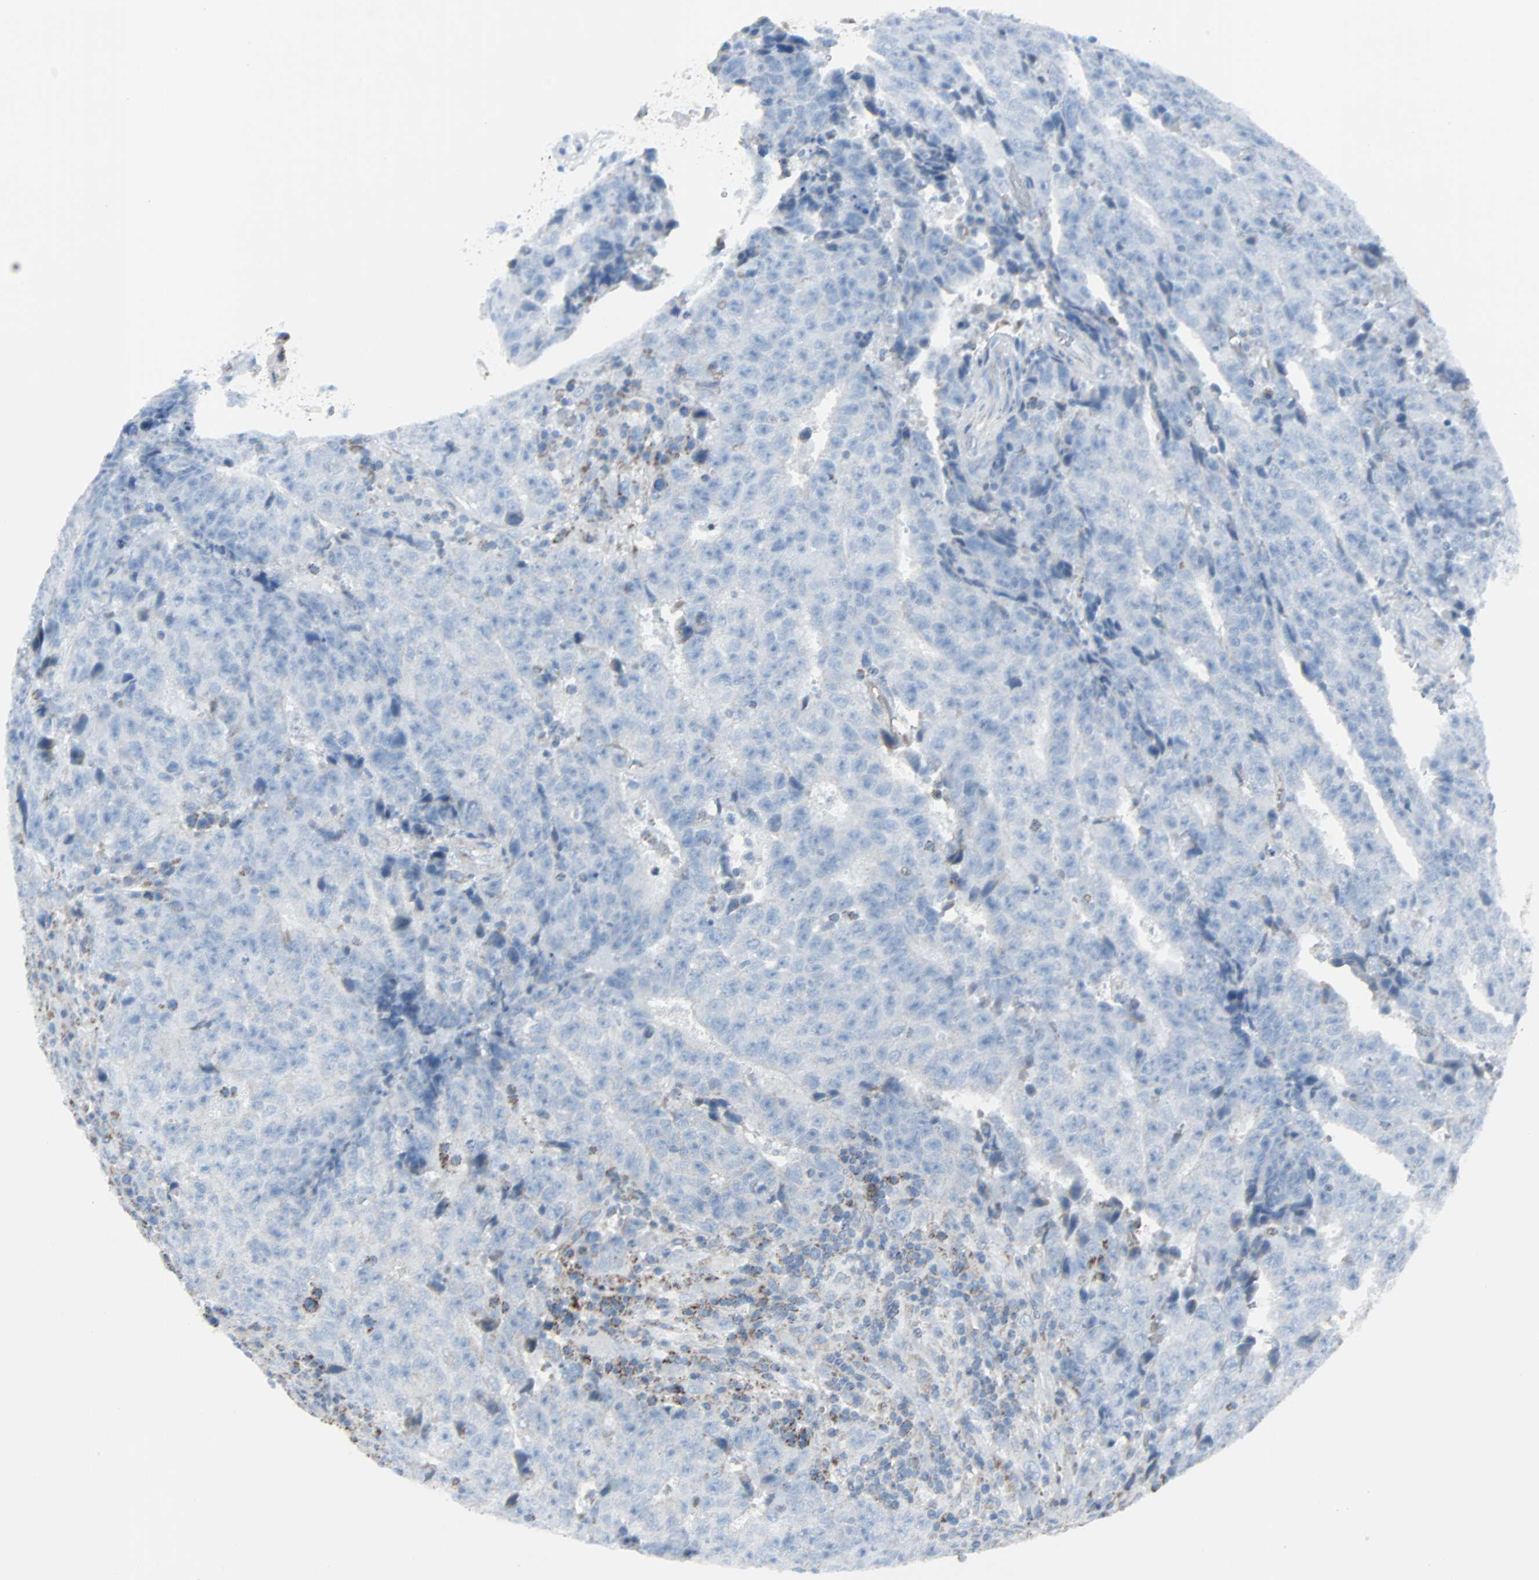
{"staining": {"intensity": "negative", "quantity": "none", "location": "none"}, "tissue": "testis cancer", "cell_type": "Tumor cells", "image_type": "cancer", "snomed": [{"axis": "morphology", "description": "Necrosis, NOS"}, {"axis": "morphology", "description": "Carcinoma, Embryonal, NOS"}, {"axis": "topography", "description": "Testis"}], "caption": "High power microscopy image of an immunohistochemistry (IHC) image of testis embryonal carcinoma, revealing no significant staining in tumor cells. Nuclei are stained in blue.", "gene": "IDH2", "patient": {"sex": "male", "age": 19}}